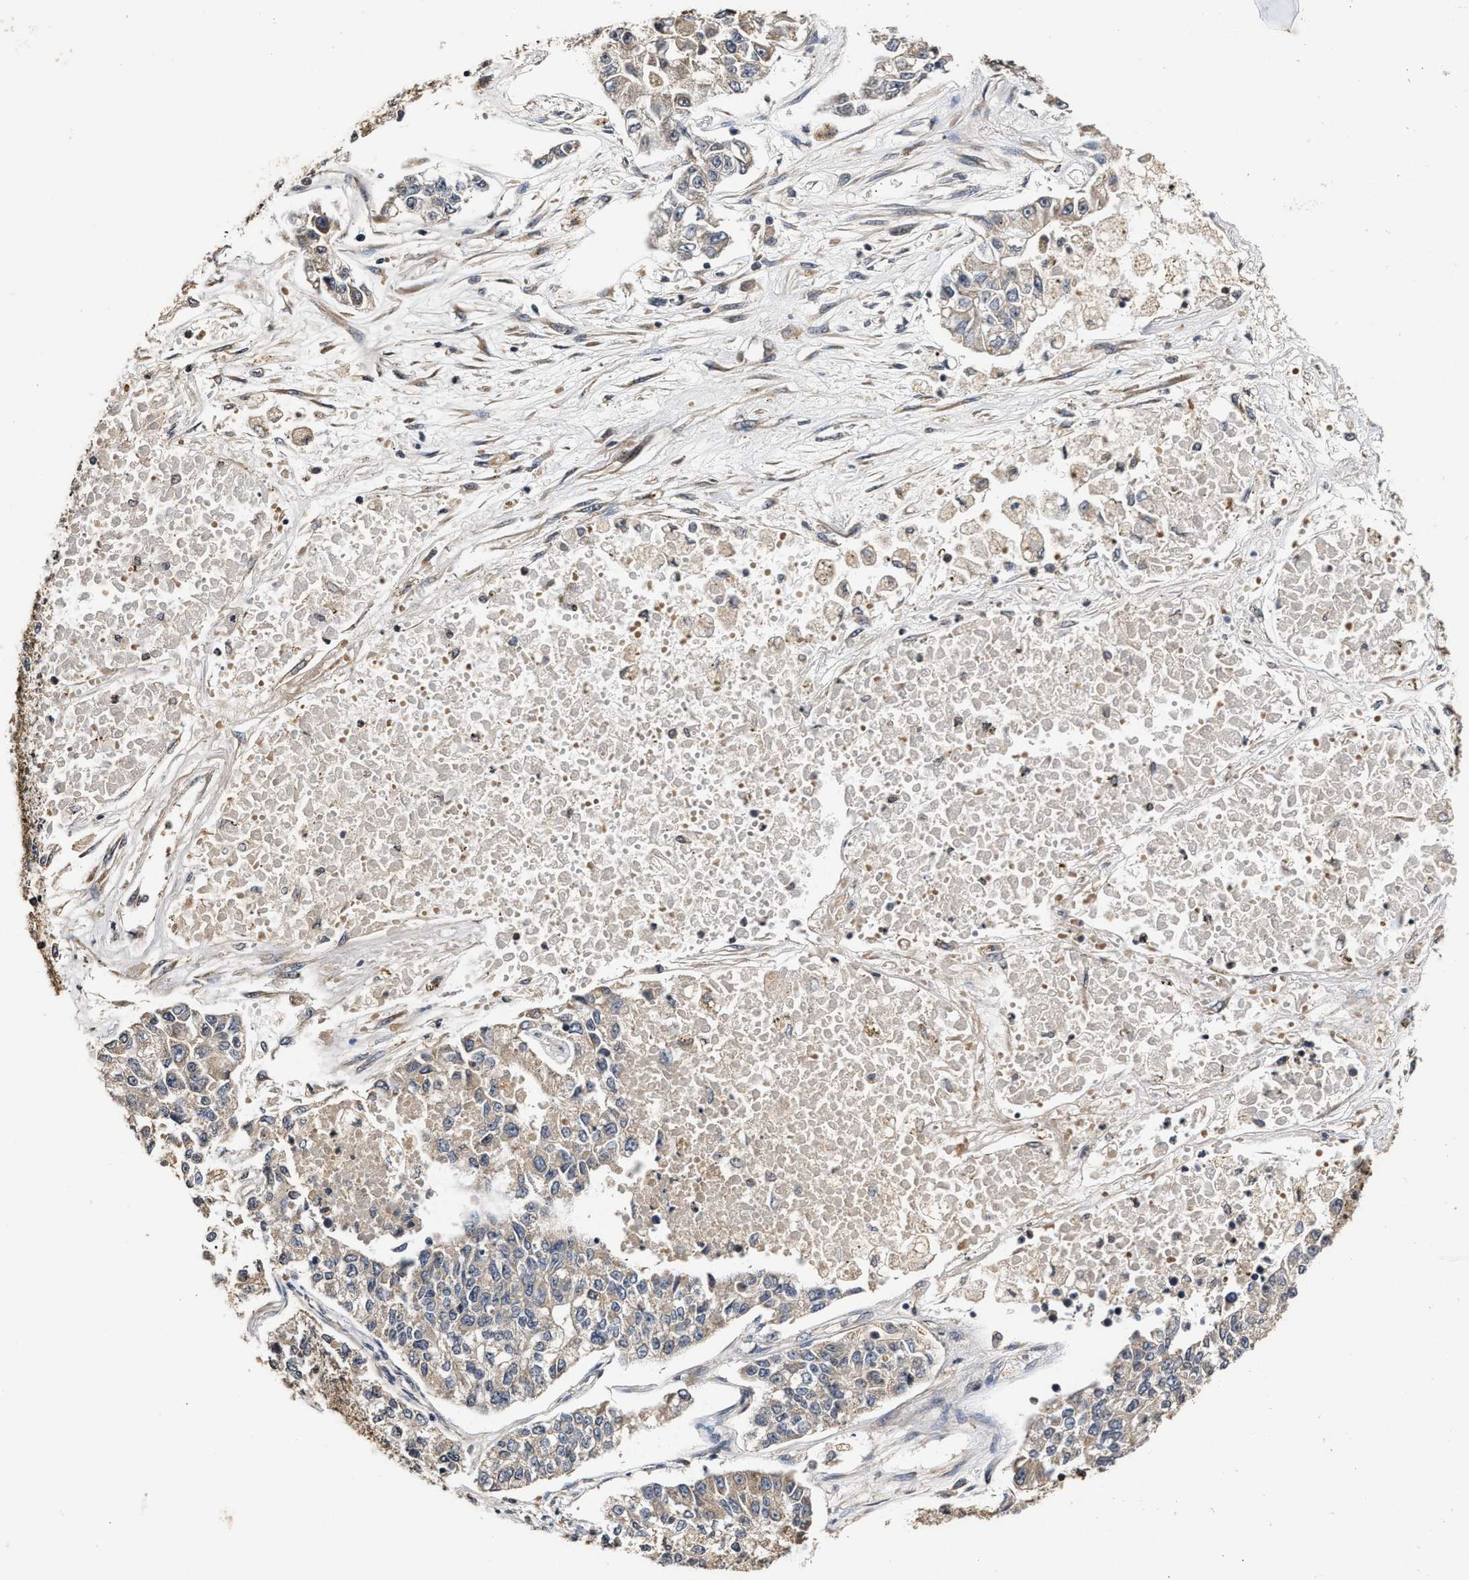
{"staining": {"intensity": "negative", "quantity": "none", "location": "none"}, "tissue": "lung cancer", "cell_type": "Tumor cells", "image_type": "cancer", "snomed": [{"axis": "morphology", "description": "Adenocarcinoma, NOS"}, {"axis": "topography", "description": "Lung"}], "caption": "Image shows no significant protein positivity in tumor cells of lung cancer.", "gene": "SAR1A", "patient": {"sex": "male", "age": 49}}